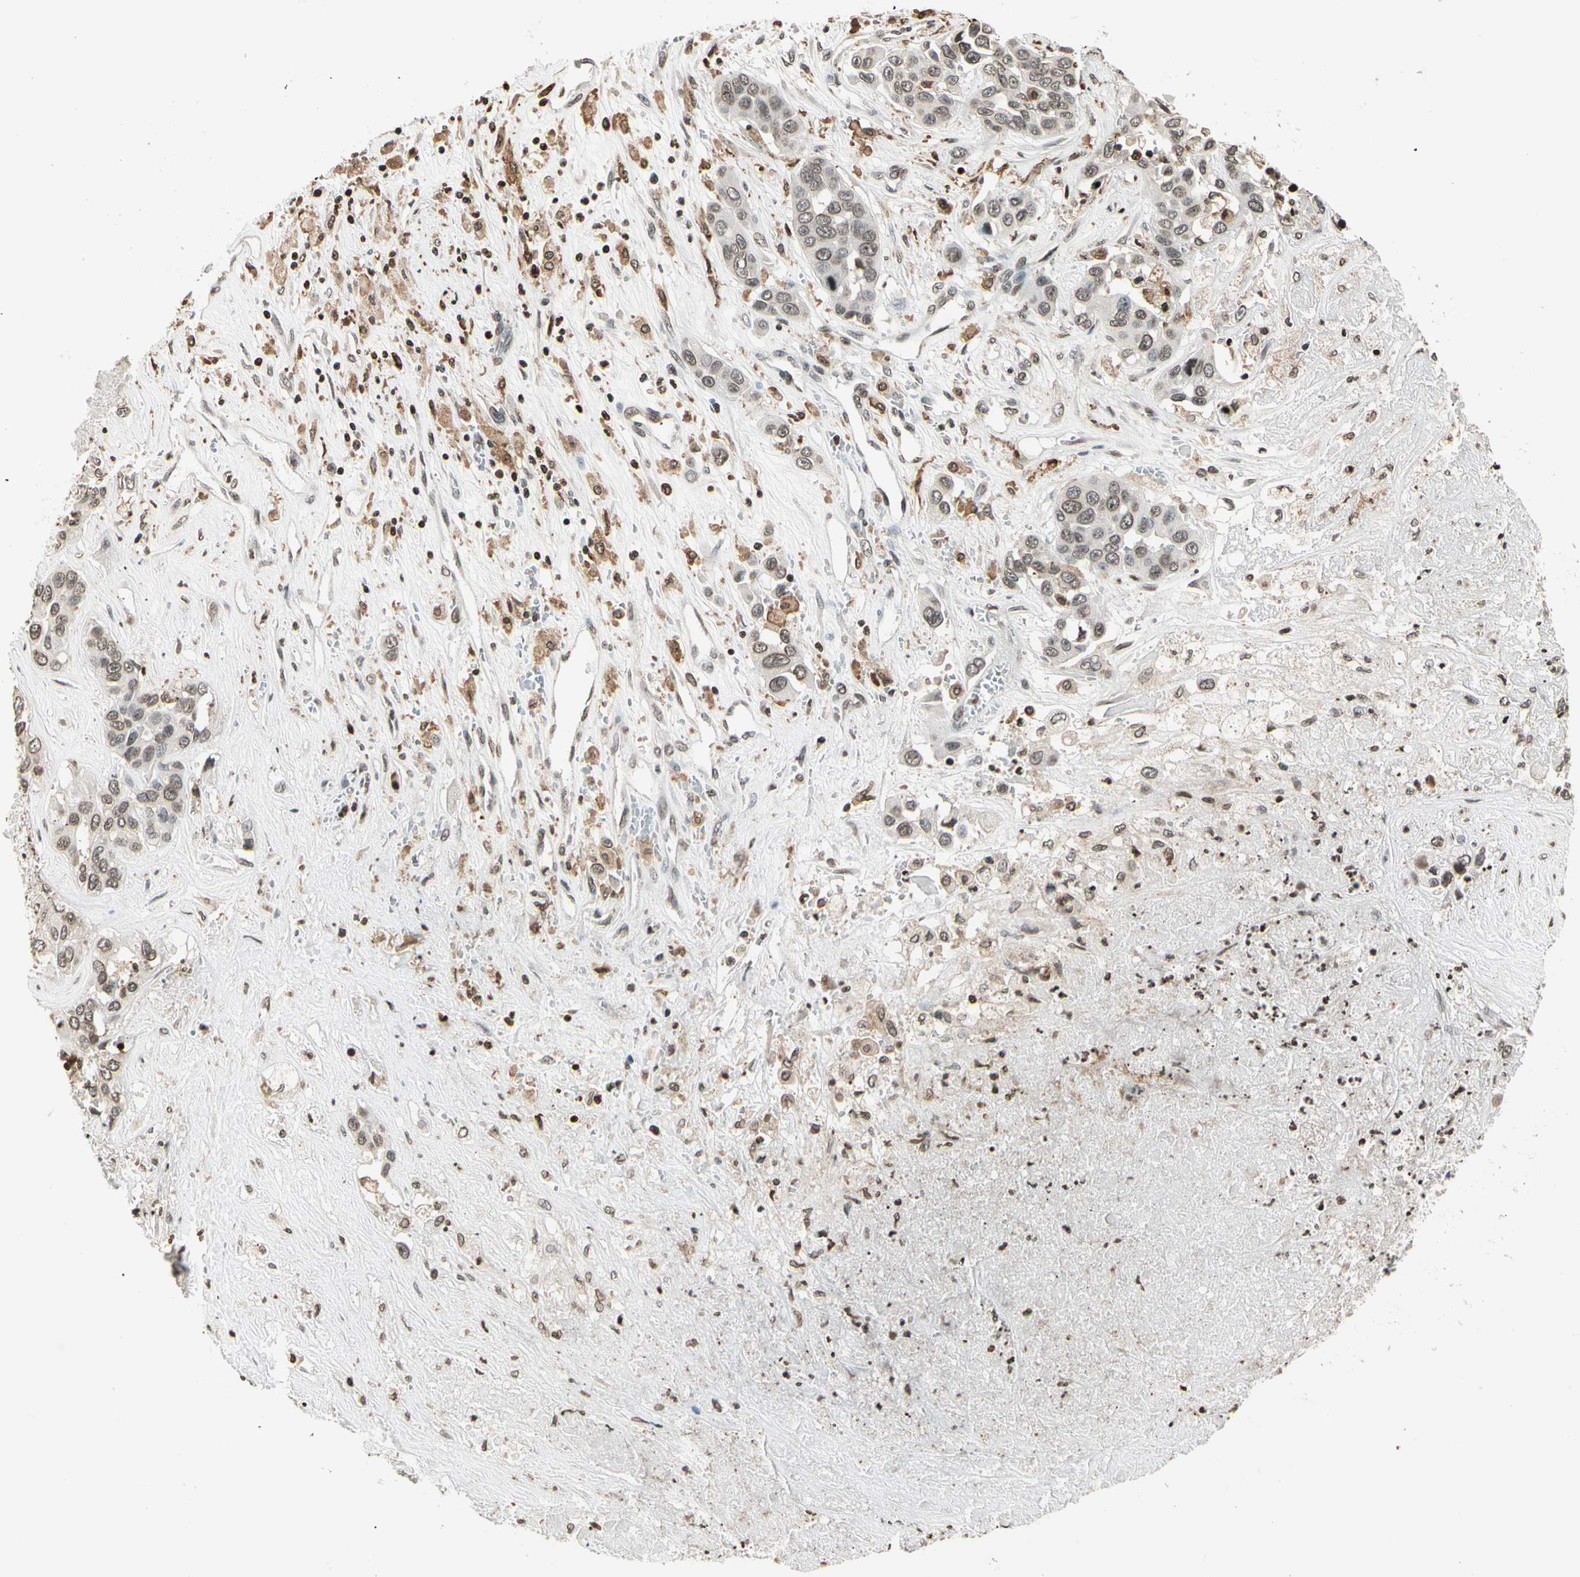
{"staining": {"intensity": "weak", "quantity": ">75%", "location": "nuclear"}, "tissue": "liver cancer", "cell_type": "Tumor cells", "image_type": "cancer", "snomed": [{"axis": "morphology", "description": "Cholangiocarcinoma"}, {"axis": "topography", "description": "Liver"}], "caption": "The image exhibits staining of liver cancer (cholangiocarcinoma), revealing weak nuclear protein expression (brown color) within tumor cells.", "gene": "FER", "patient": {"sex": "female", "age": 52}}